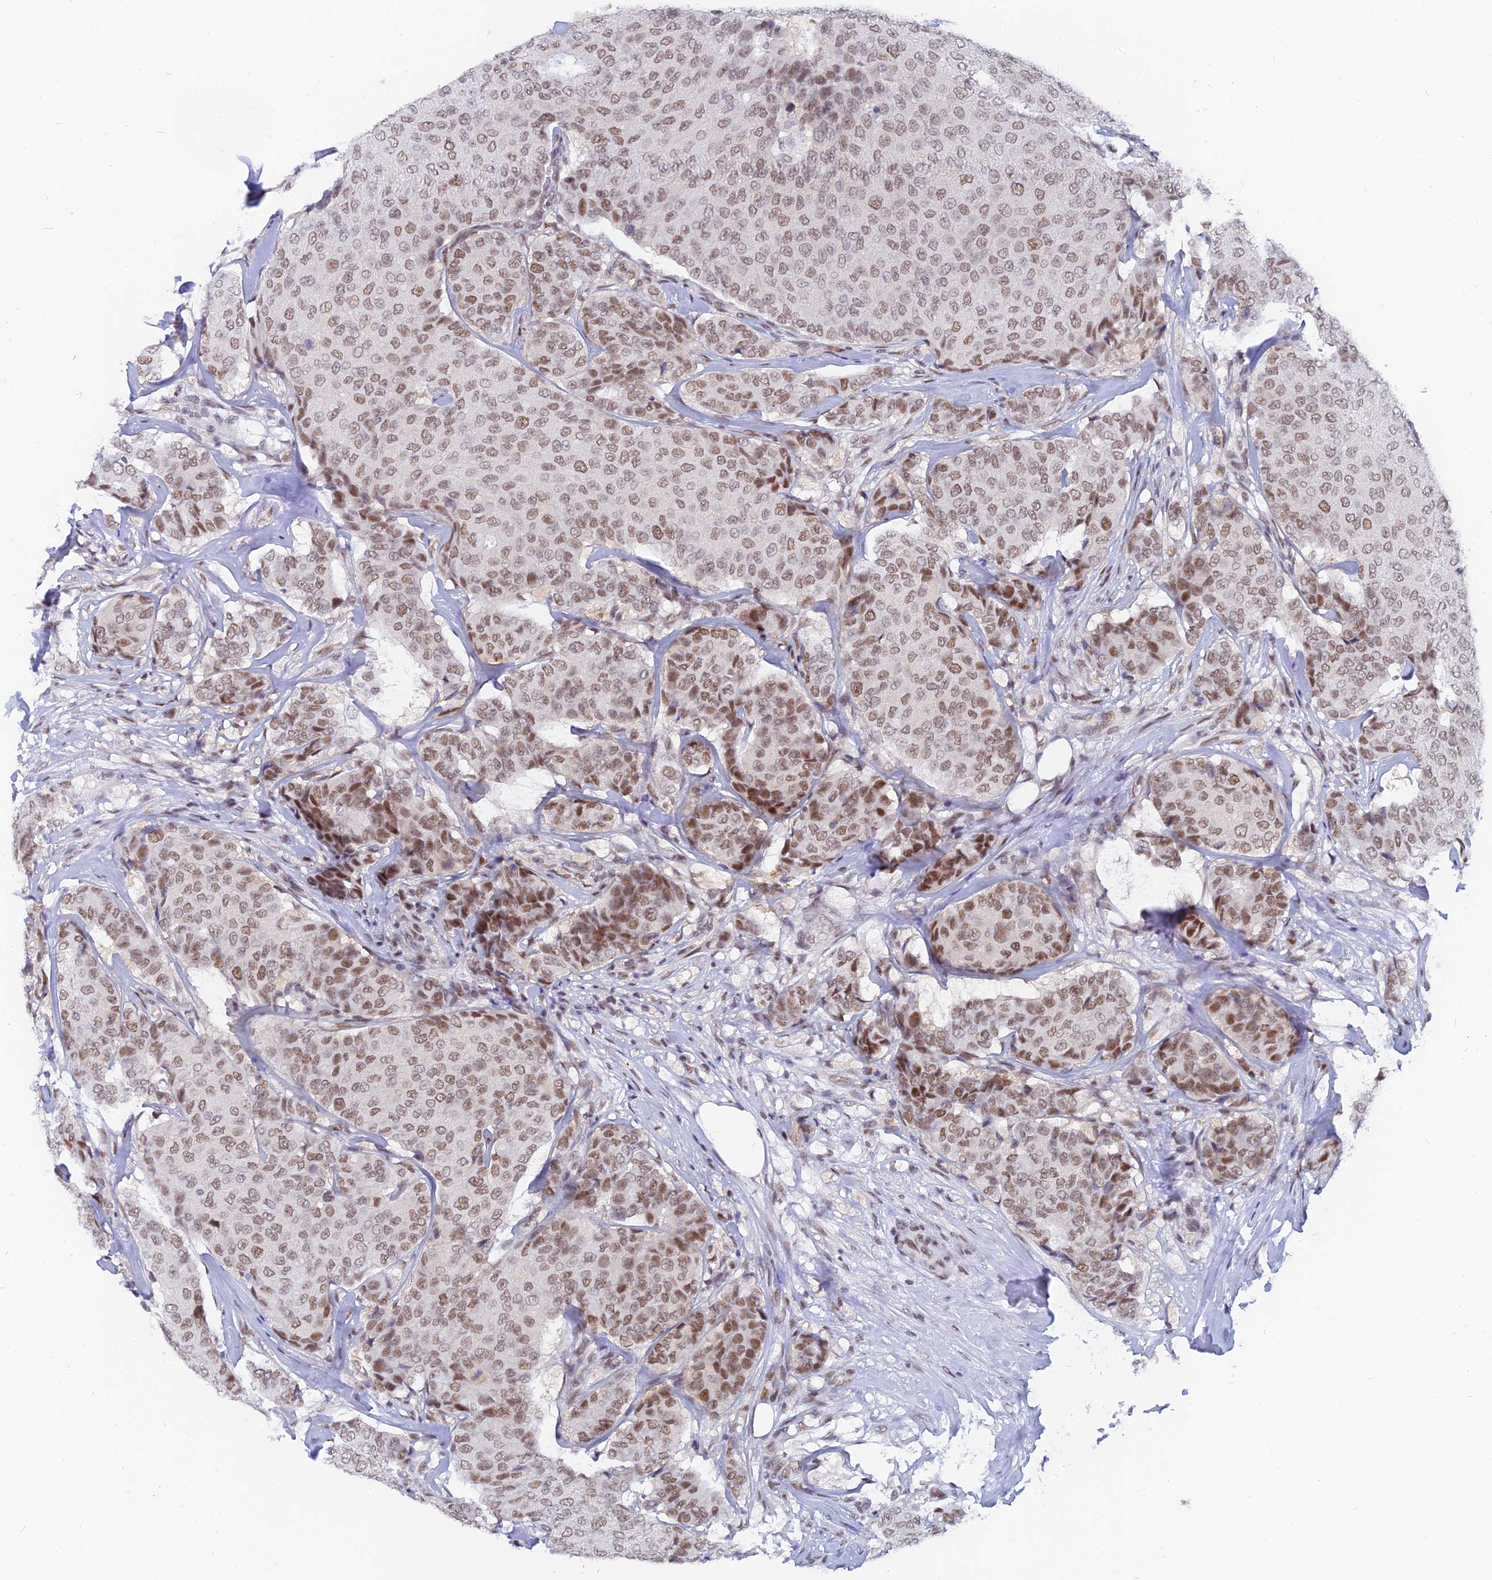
{"staining": {"intensity": "moderate", "quantity": ">75%", "location": "nuclear"}, "tissue": "breast cancer", "cell_type": "Tumor cells", "image_type": "cancer", "snomed": [{"axis": "morphology", "description": "Duct carcinoma"}, {"axis": "topography", "description": "Breast"}], "caption": "DAB immunohistochemical staining of breast cancer (infiltrating ductal carcinoma) reveals moderate nuclear protein positivity in approximately >75% of tumor cells. (DAB IHC, brown staining for protein, blue staining for nuclei).", "gene": "DPY30", "patient": {"sex": "female", "age": 75}}